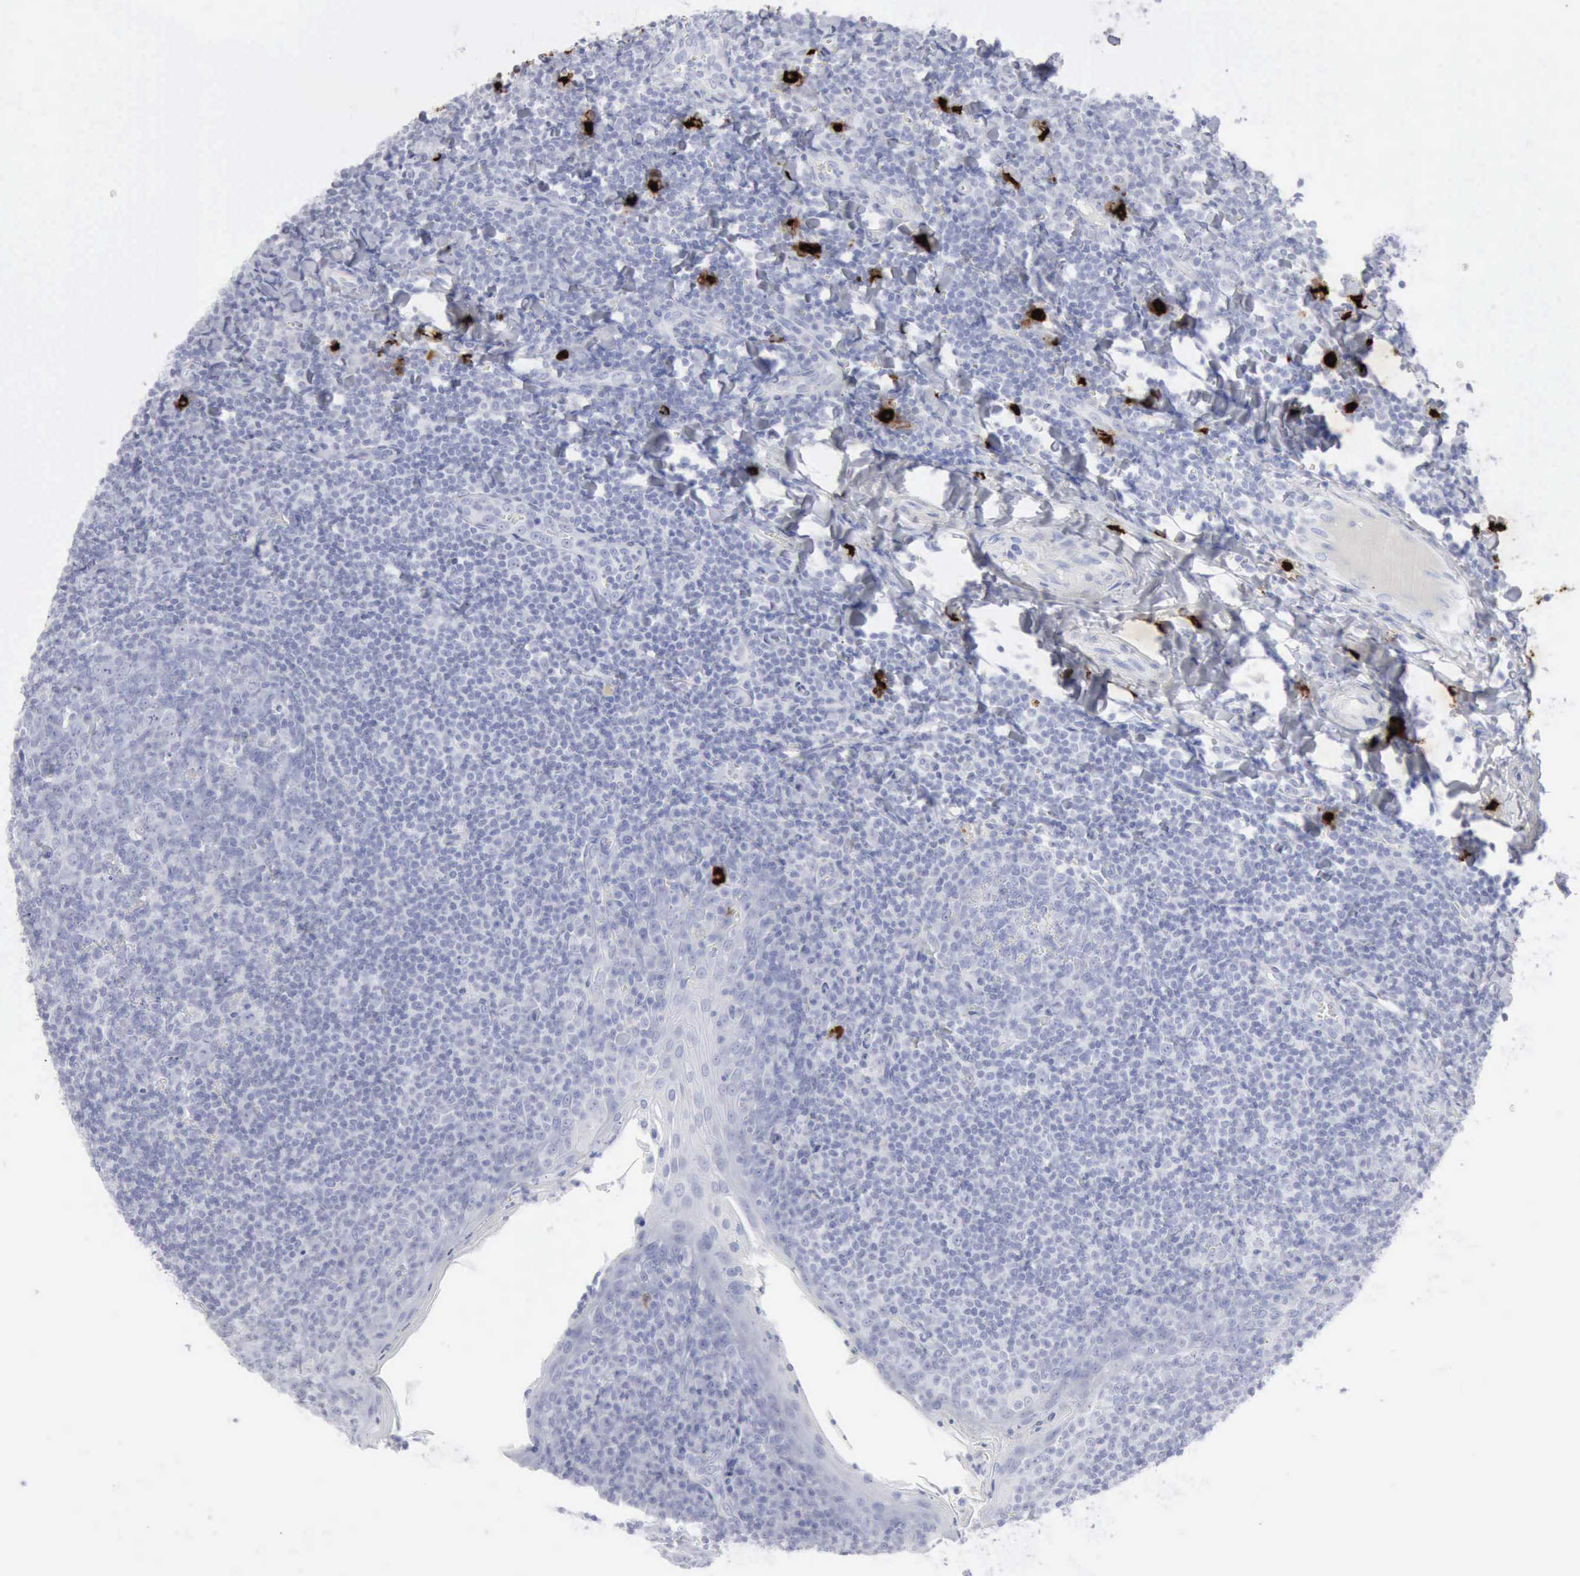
{"staining": {"intensity": "negative", "quantity": "none", "location": "none"}, "tissue": "tonsil", "cell_type": "Germinal center cells", "image_type": "normal", "snomed": [{"axis": "morphology", "description": "Normal tissue, NOS"}, {"axis": "topography", "description": "Tonsil"}], "caption": "A micrograph of tonsil stained for a protein demonstrates no brown staining in germinal center cells. (Stains: DAB IHC with hematoxylin counter stain, Microscopy: brightfield microscopy at high magnification).", "gene": "CMA1", "patient": {"sex": "male", "age": 31}}